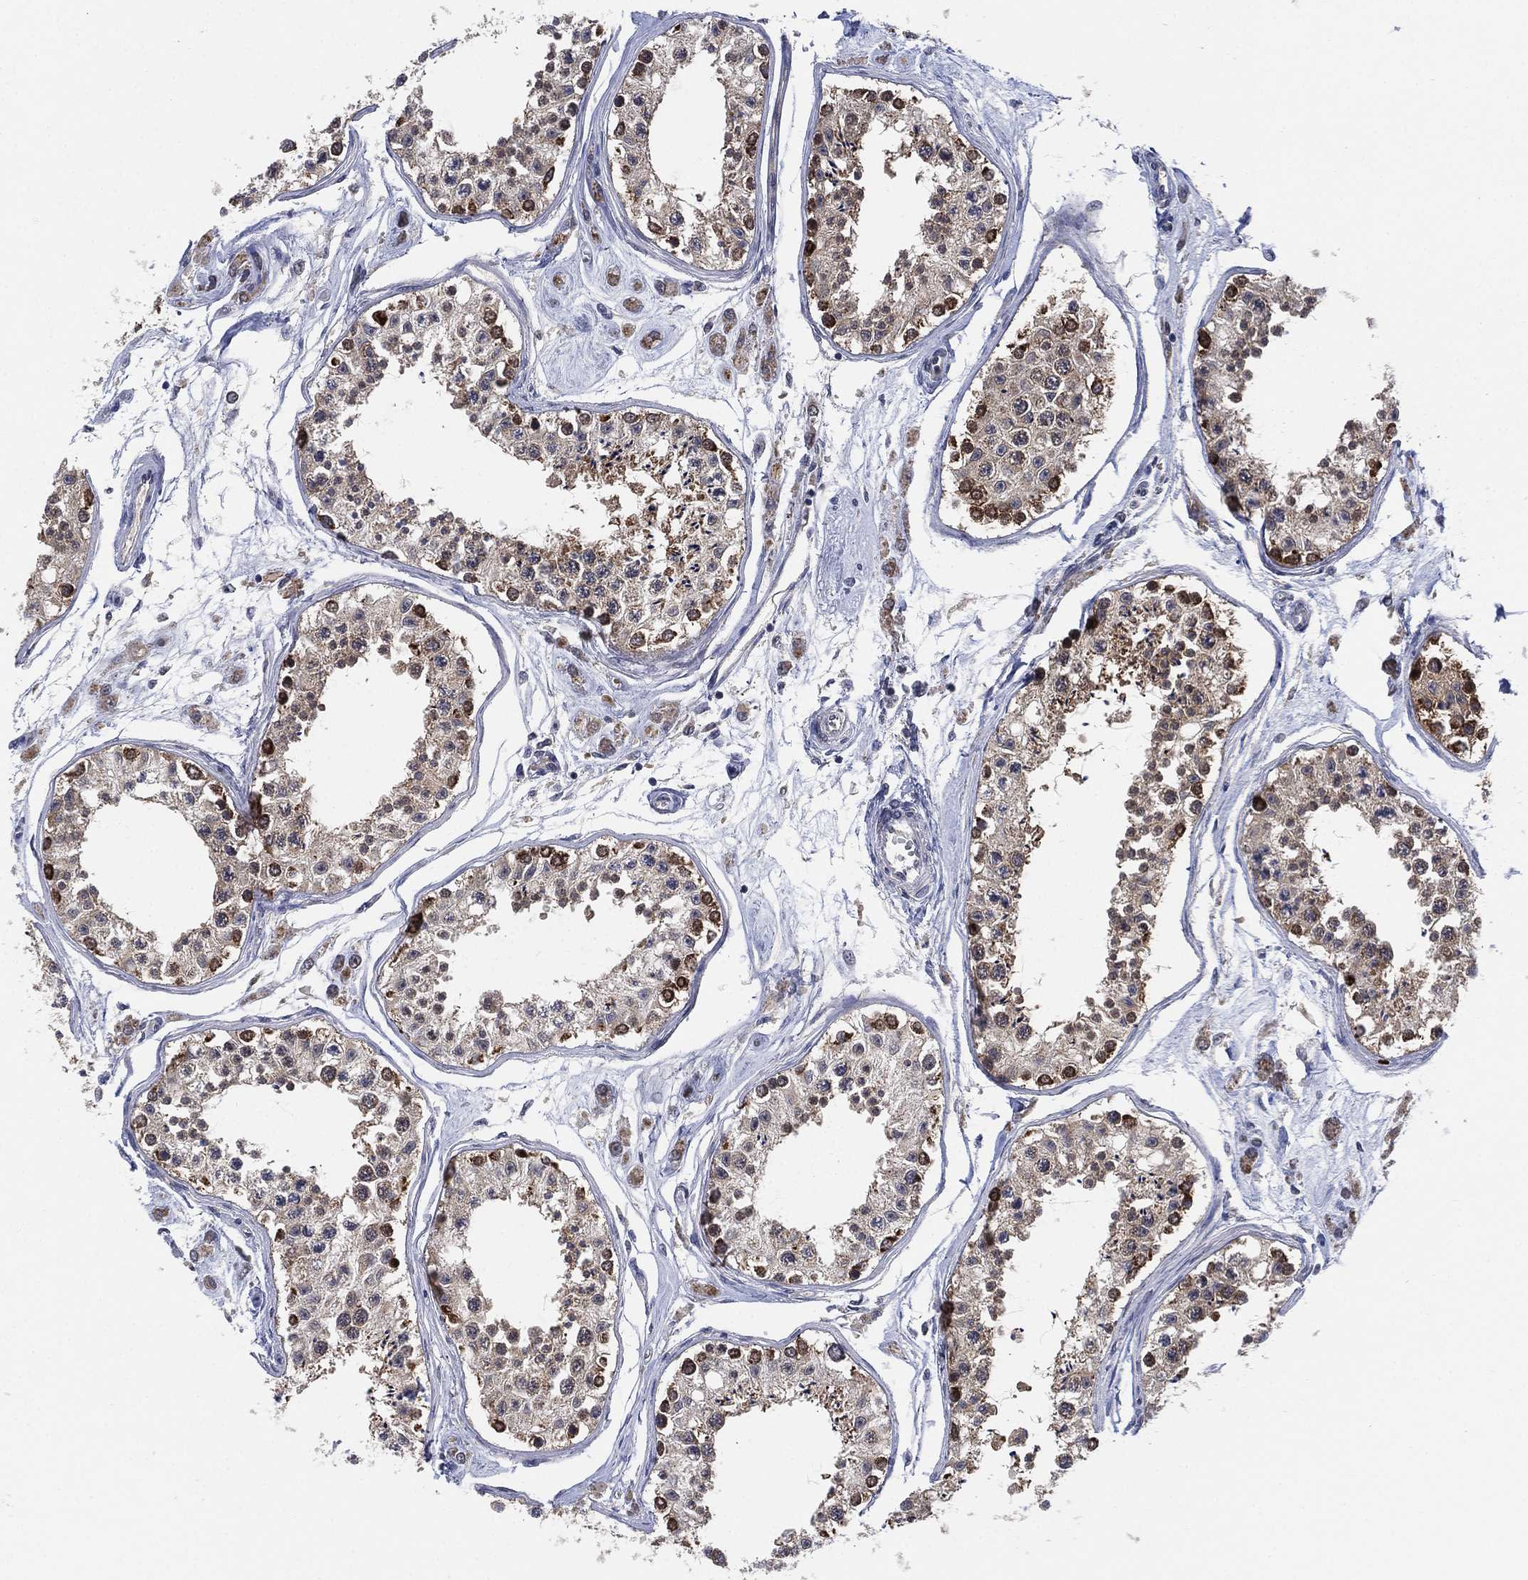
{"staining": {"intensity": "strong", "quantity": ">75%", "location": "cytoplasmic/membranous,nuclear"}, "tissue": "testis", "cell_type": "Cells in seminiferous ducts", "image_type": "normal", "snomed": [{"axis": "morphology", "description": "Normal tissue, NOS"}, {"axis": "topography", "description": "Testis"}], "caption": "Immunohistochemistry image of normal human testis stained for a protein (brown), which demonstrates high levels of strong cytoplasmic/membranous,nuclear staining in about >75% of cells in seminiferous ducts.", "gene": "FES", "patient": {"sex": "male", "age": 25}}